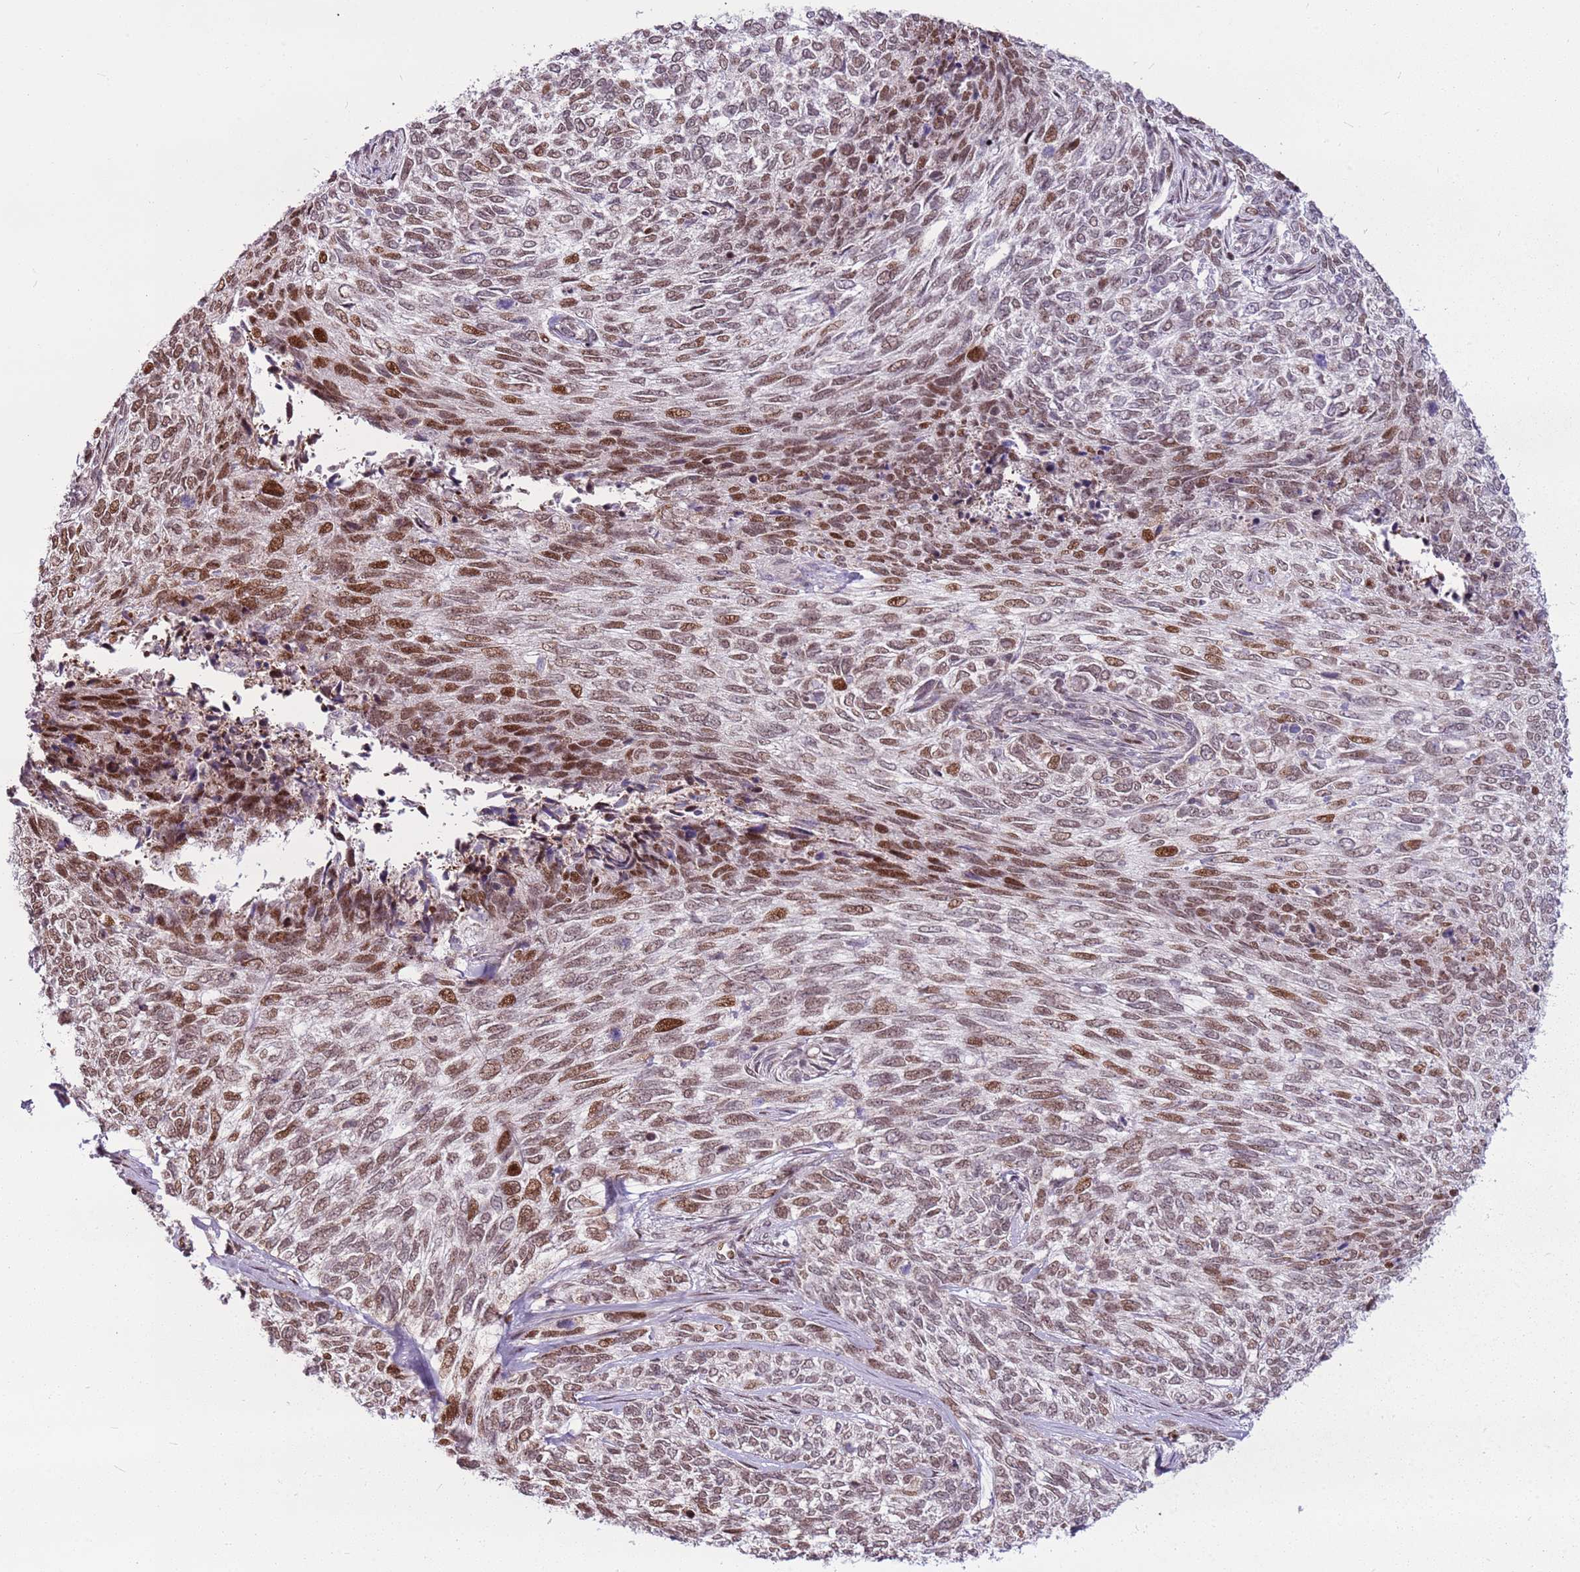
{"staining": {"intensity": "moderate", "quantity": "25%-75%", "location": "nuclear"}, "tissue": "skin cancer", "cell_type": "Tumor cells", "image_type": "cancer", "snomed": [{"axis": "morphology", "description": "Basal cell carcinoma"}, {"axis": "topography", "description": "Skin"}], "caption": "Basal cell carcinoma (skin) was stained to show a protein in brown. There is medium levels of moderate nuclear expression in about 25%-75% of tumor cells.", "gene": "PCTP", "patient": {"sex": "female", "age": 65}}